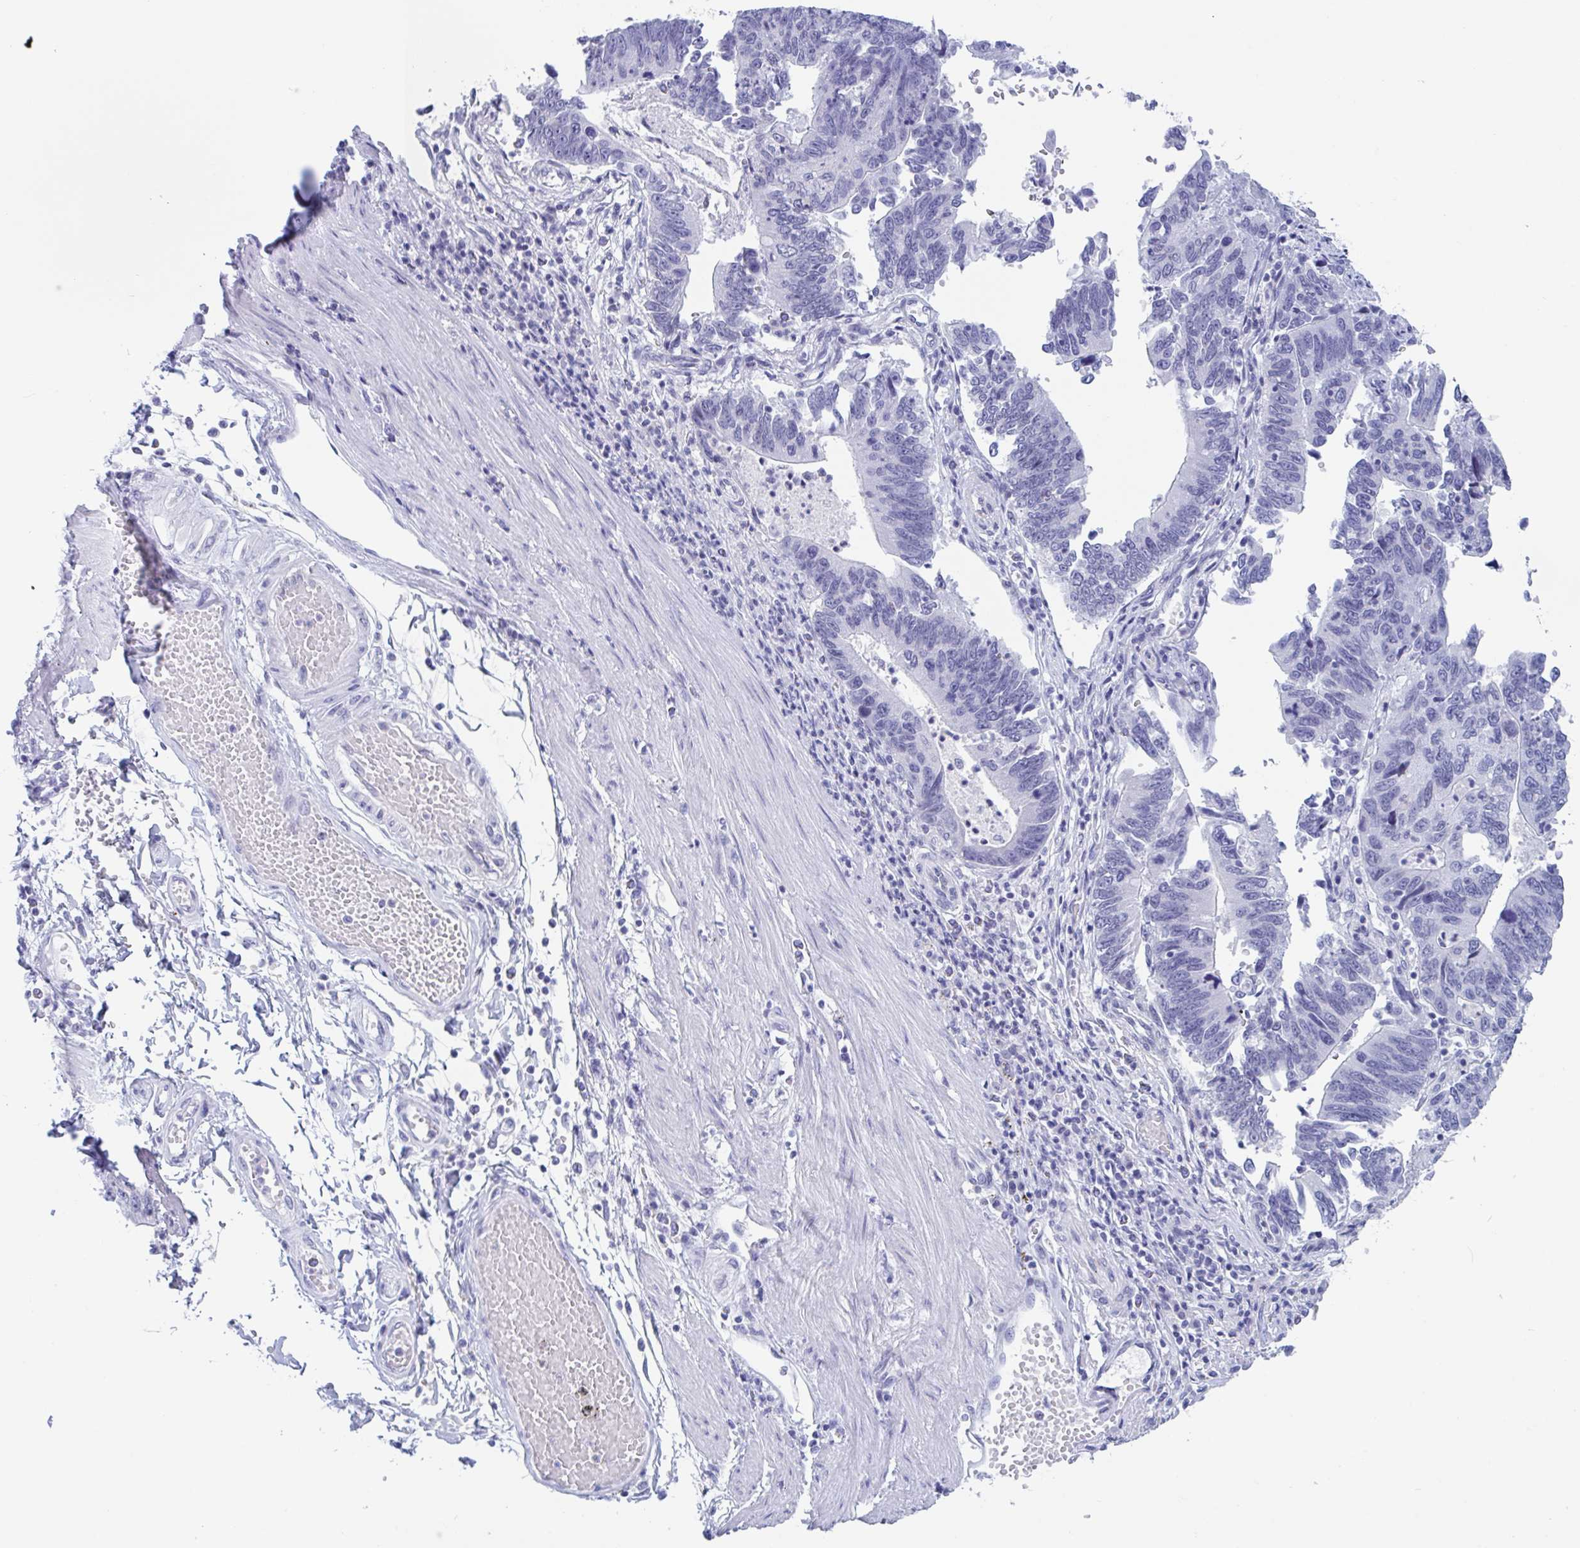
{"staining": {"intensity": "negative", "quantity": "none", "location": "none"}, "tissue": "stomach cancer", "cell_type": "Tumor cells", "image_type": "cancer", "snomed": [{"axis": "morphology", "description": "Adenocarcinoma, NOS"}, {"axis": "topography", "description": "Stomach"}], "caption": "An immunohistochemistry (IHC) image of stomach cancer (adenocarcinoma) is shown. There is no staining in tumor cells of stomach cancer (adenocarcinoma). The staining was performed using DAB (3,3'-diaminobenzidine) to visualize the protein expression in brown, while the nuclei were stained in blue with hematoxylin (Magnification: 20x).", "gene": "CDX4", "patient": {"sex": "male", "age": 59}}